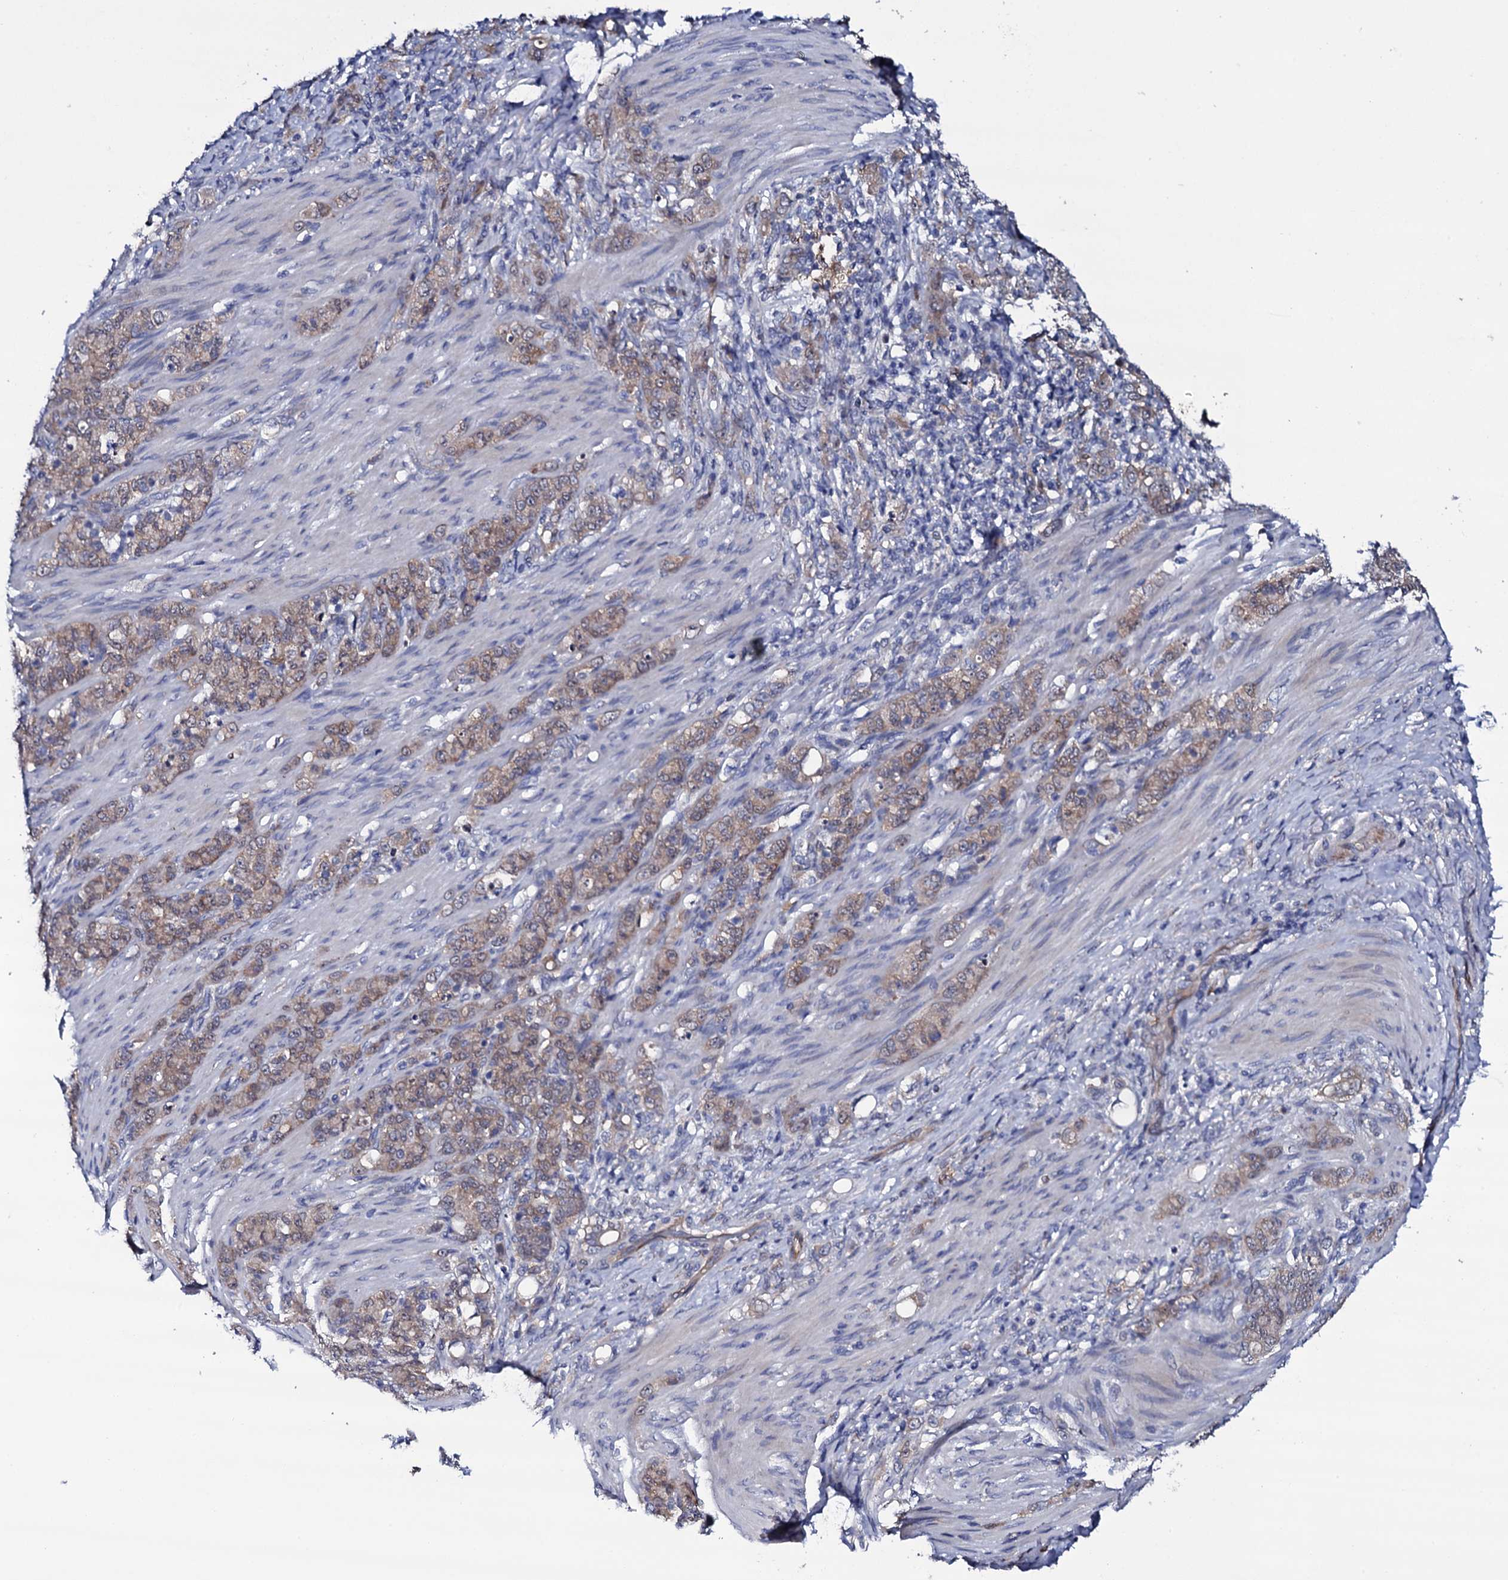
{"staining": {"intensity": "weak", "quantity": ">75%", "location": "cytoplasmic/membranous"}, "tissue": "stomach cancer", "cell_type": "Tumor cells", "image_type": "cancer", "snomed": [{"axis": "morphology", "description": "Adenocarcinoma, NOS"}, {"axis": "topography", "description": "Stomach"}], "caption": "High-magnification brightfield microscopy of stomach cancer (adenocarcinoma) stained with DAB (3,3'-diaminobenzidine) (brown) and counterstained with hematoxylin (blue). tumor cells exhibit weak cytoplasmic/membranous staining is appreciated in about>75% of cells.", "gene": "BCL2L14", "patient": {"sex": "female", "age": 79}}